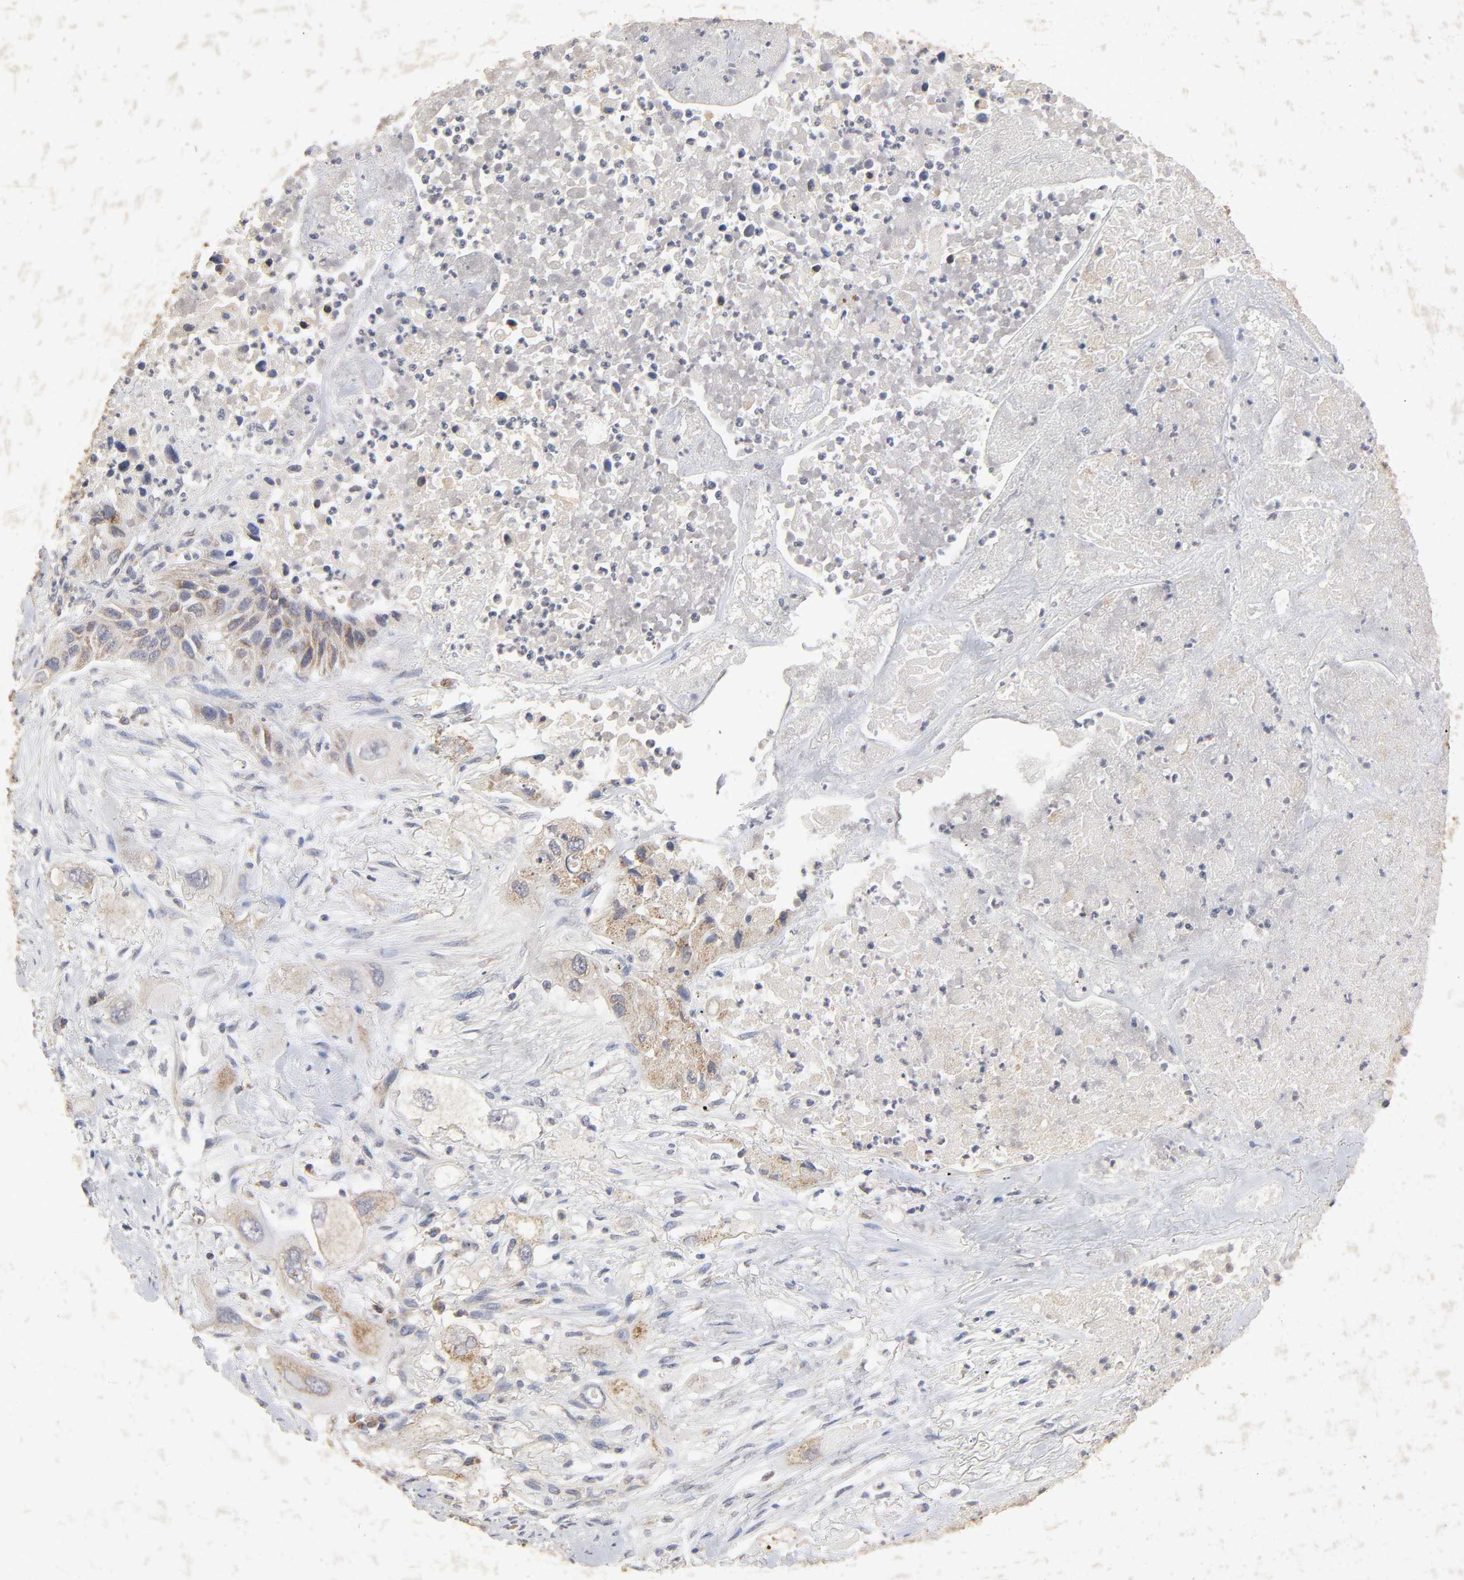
{"staining": {"intensity": "weak", "quantity": "25%-75%", "location": "cytoplasmic/membranous"}, "tissue": "lung cancer", "cell_type": "Tumor cells", "image_type": "cancer", "snomed": [{"axis": "morphology", "description": "Squamous cell carcinoma, NOS"}, {"axis": "topography", "description": "Lung"}], "caption": "Immunohistochemical staining of squamous cell carcinoma (lung) displays weak cytoplasmic/membranous protein staining in about 25%-75% of tumor cells.", "gene": "CYCS", "patient": {"sex": "female", "age": 76}}